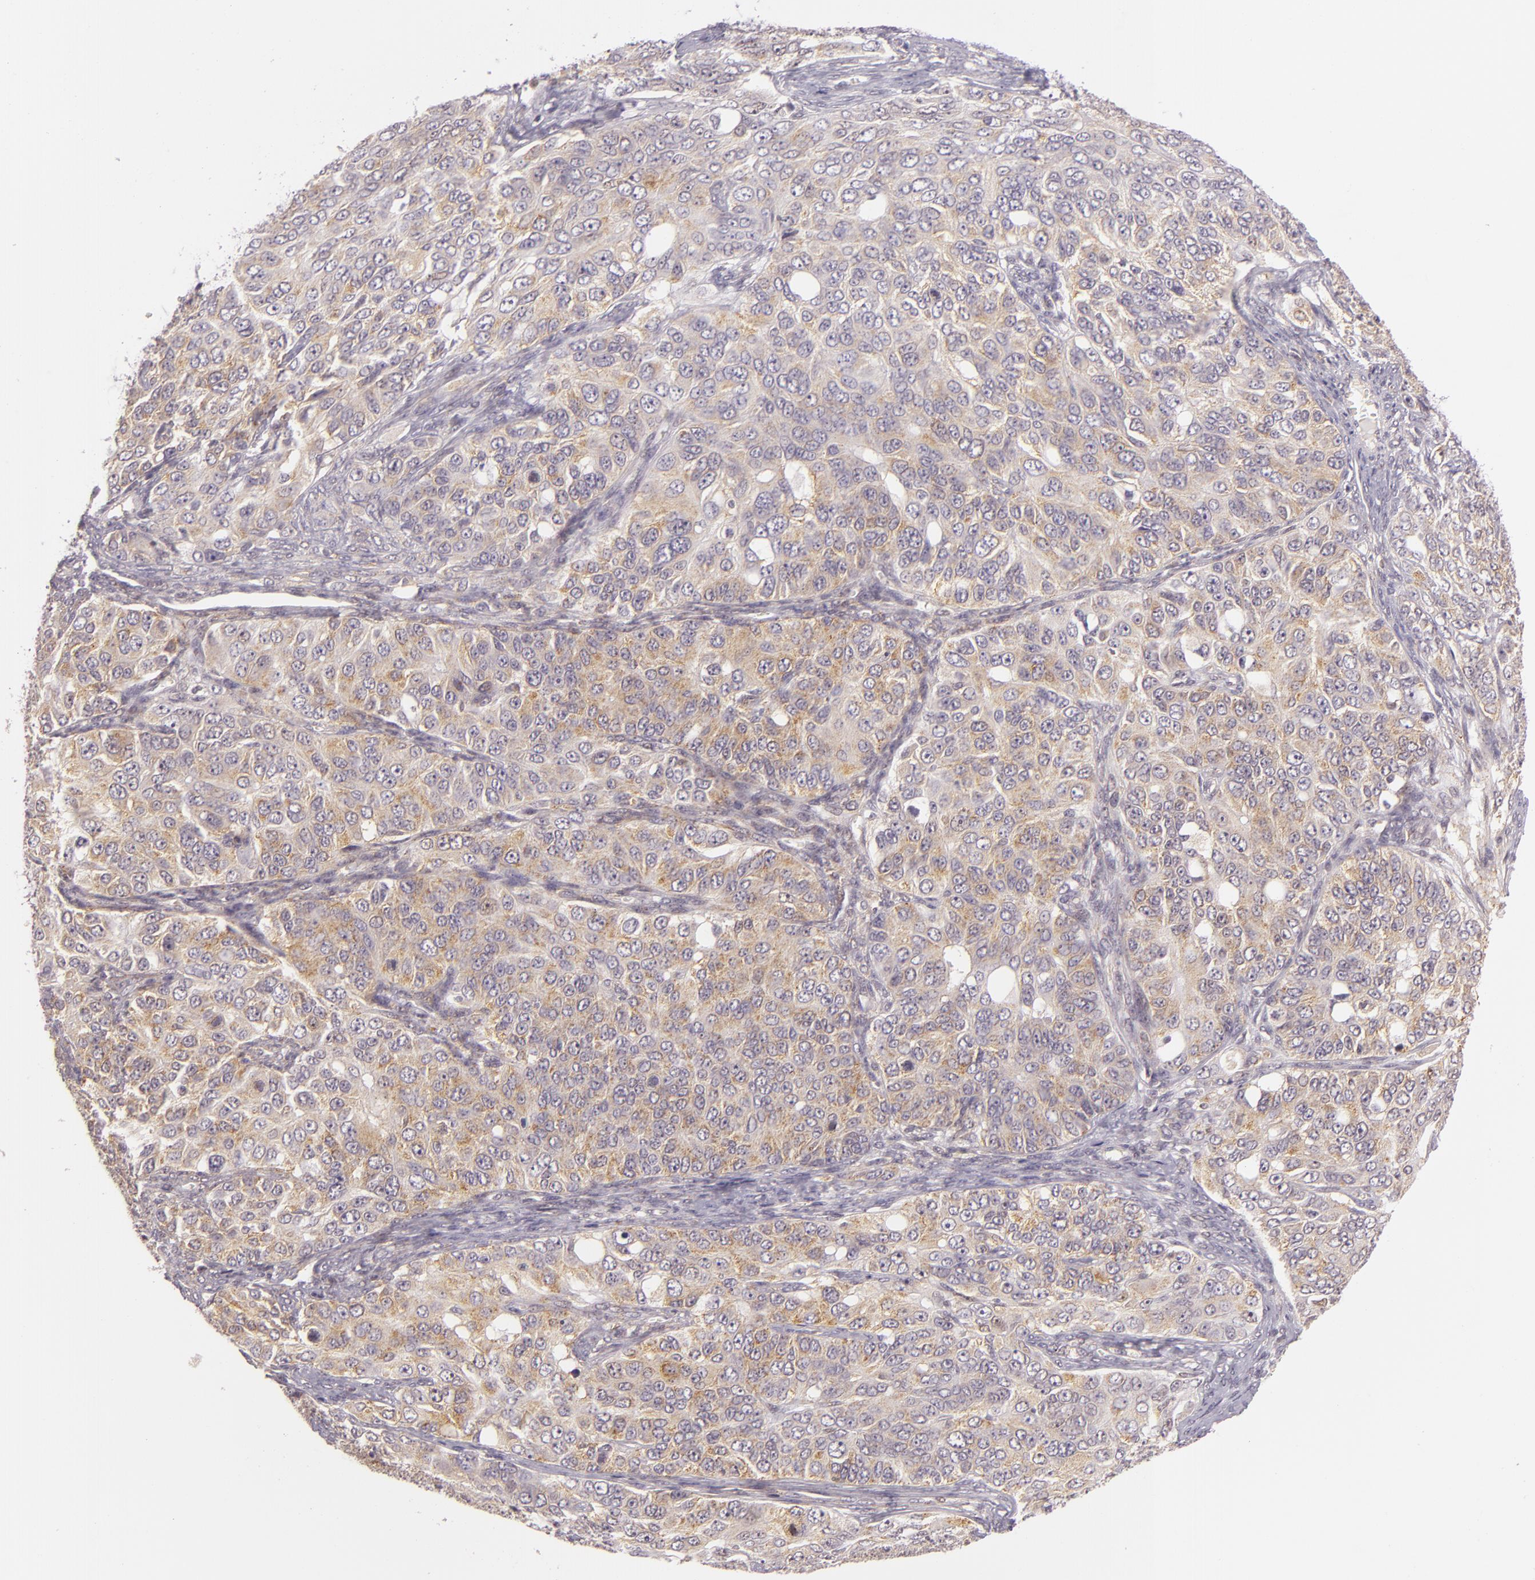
{"staining": {"intensity": "moderate", "quantity": "25%-75%", "location": "cytoplasmic/membranous"}, "tissue": "ovarian cancer", "cell_type": "Tumor cells", "image_type": "cancer", "snomed": [{"axis": "morphology", "description": "Carcinoma, endometroid"}, {"axis": "topography", "description": "Ovary"}], "caption": "The photomicrograph reveals staining of ovarian cancer, revealing moderate cytoplasmic/membranous protein positivity (brown color) within tumor cells.", "gene": "IMPDH1", "patient": {"sex": "female", "age": 51}}